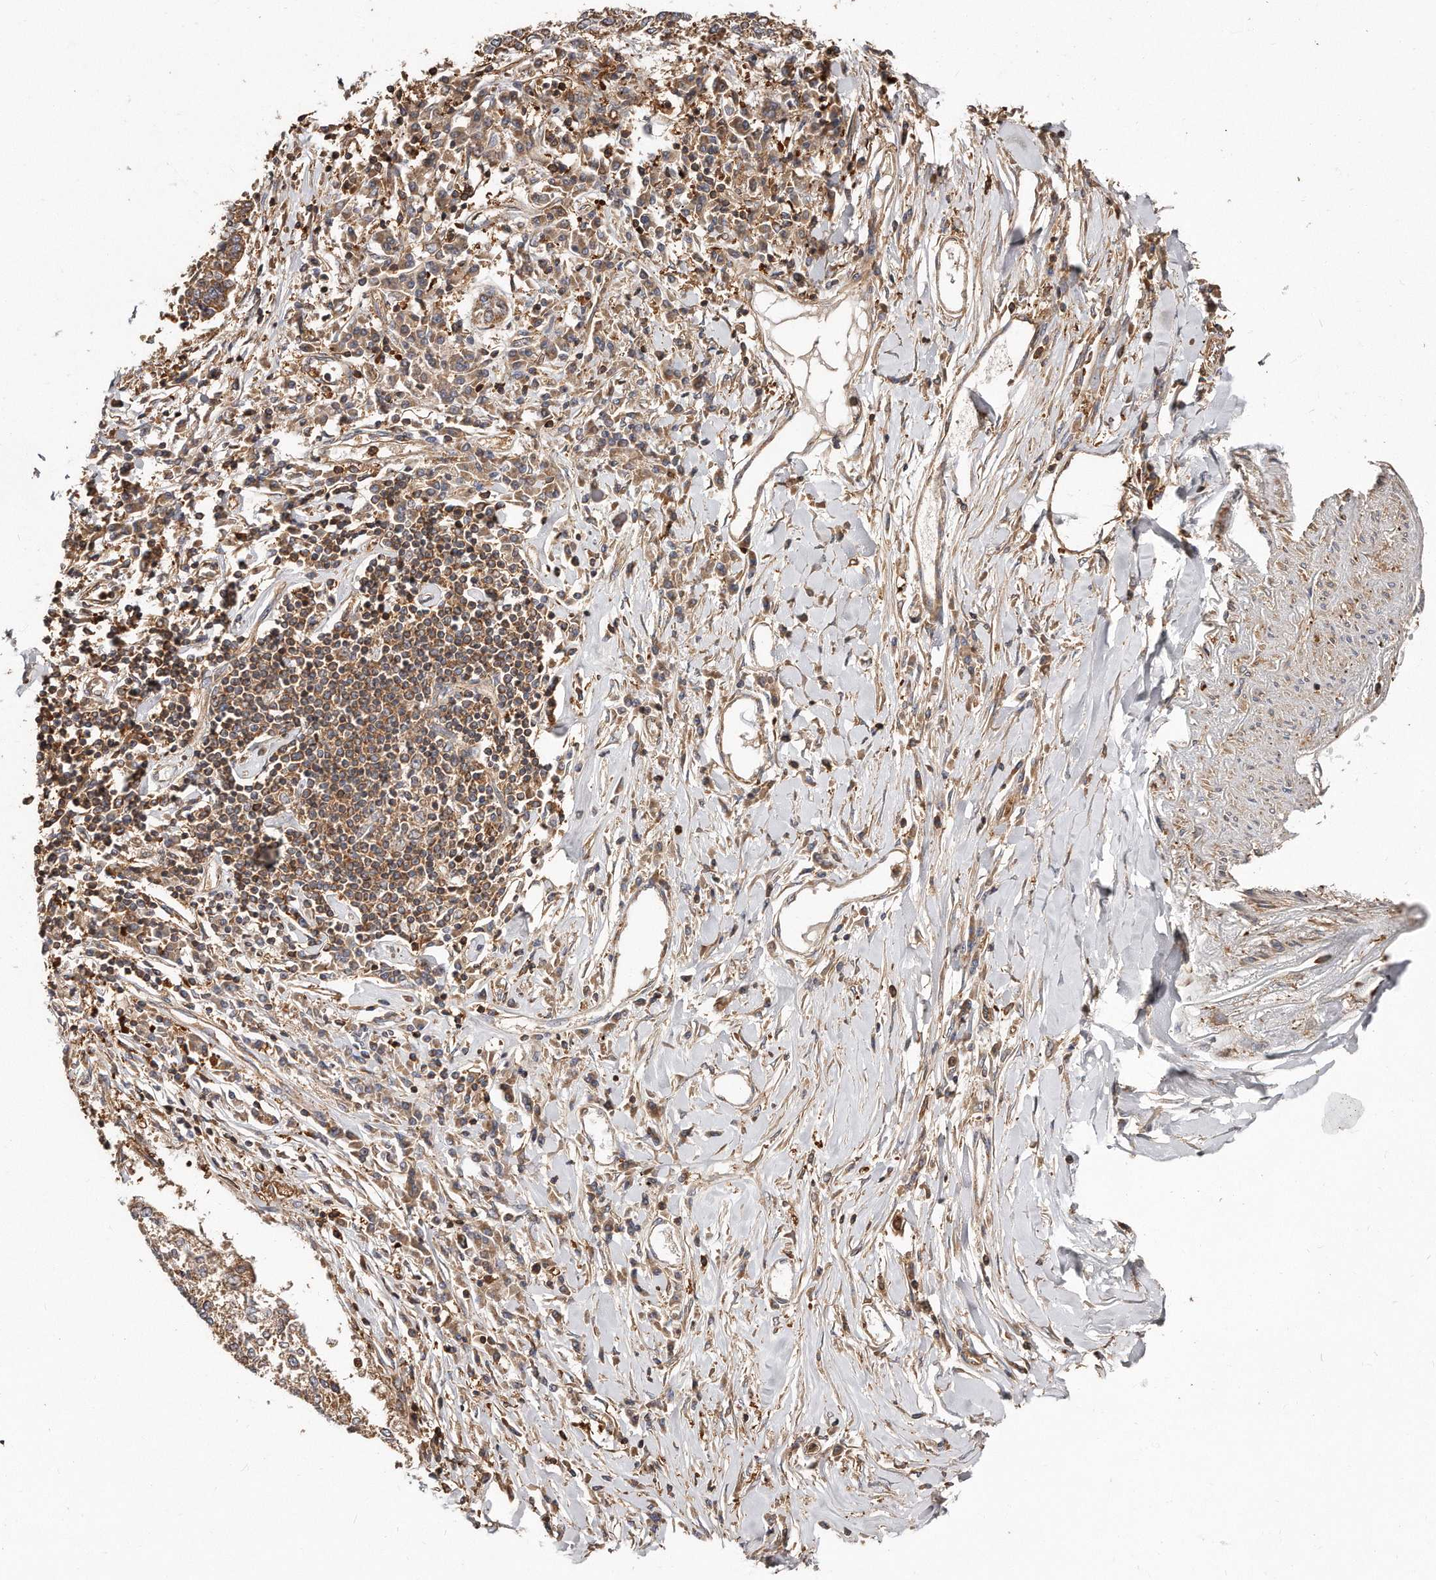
{"staining": {"intensity": "weak", "quantity": ">75%", "location": "cytoplasmic/membranous"}, "tissue": "lung cancer", "cell_type": "Tumor cells", "image_type": "cancer", "snomed": [{"axis": "morphology", "description": "Normal tissue, NOS"}, {"axis": "morphology", "description": "Squamous cell carcinoma, NOS"}, {"axis": "topography", "description": "Cartilage tissue"}, {"axis": "topography", "description": "Bronchus"}, {"axis": "topography", "description": "Lung"}, {"axis": "topography", "description": "Peripheral nerve tissue"}], "caption": "Approximately >75% of tumor cells in lung squamous cell carcinoma reveal weak cytoplasmic/membranous protein positivity as visualized by brown immunohistochemical staining.", "gene": "CAP1", "patient": {"sex": "female", "age": 49}}